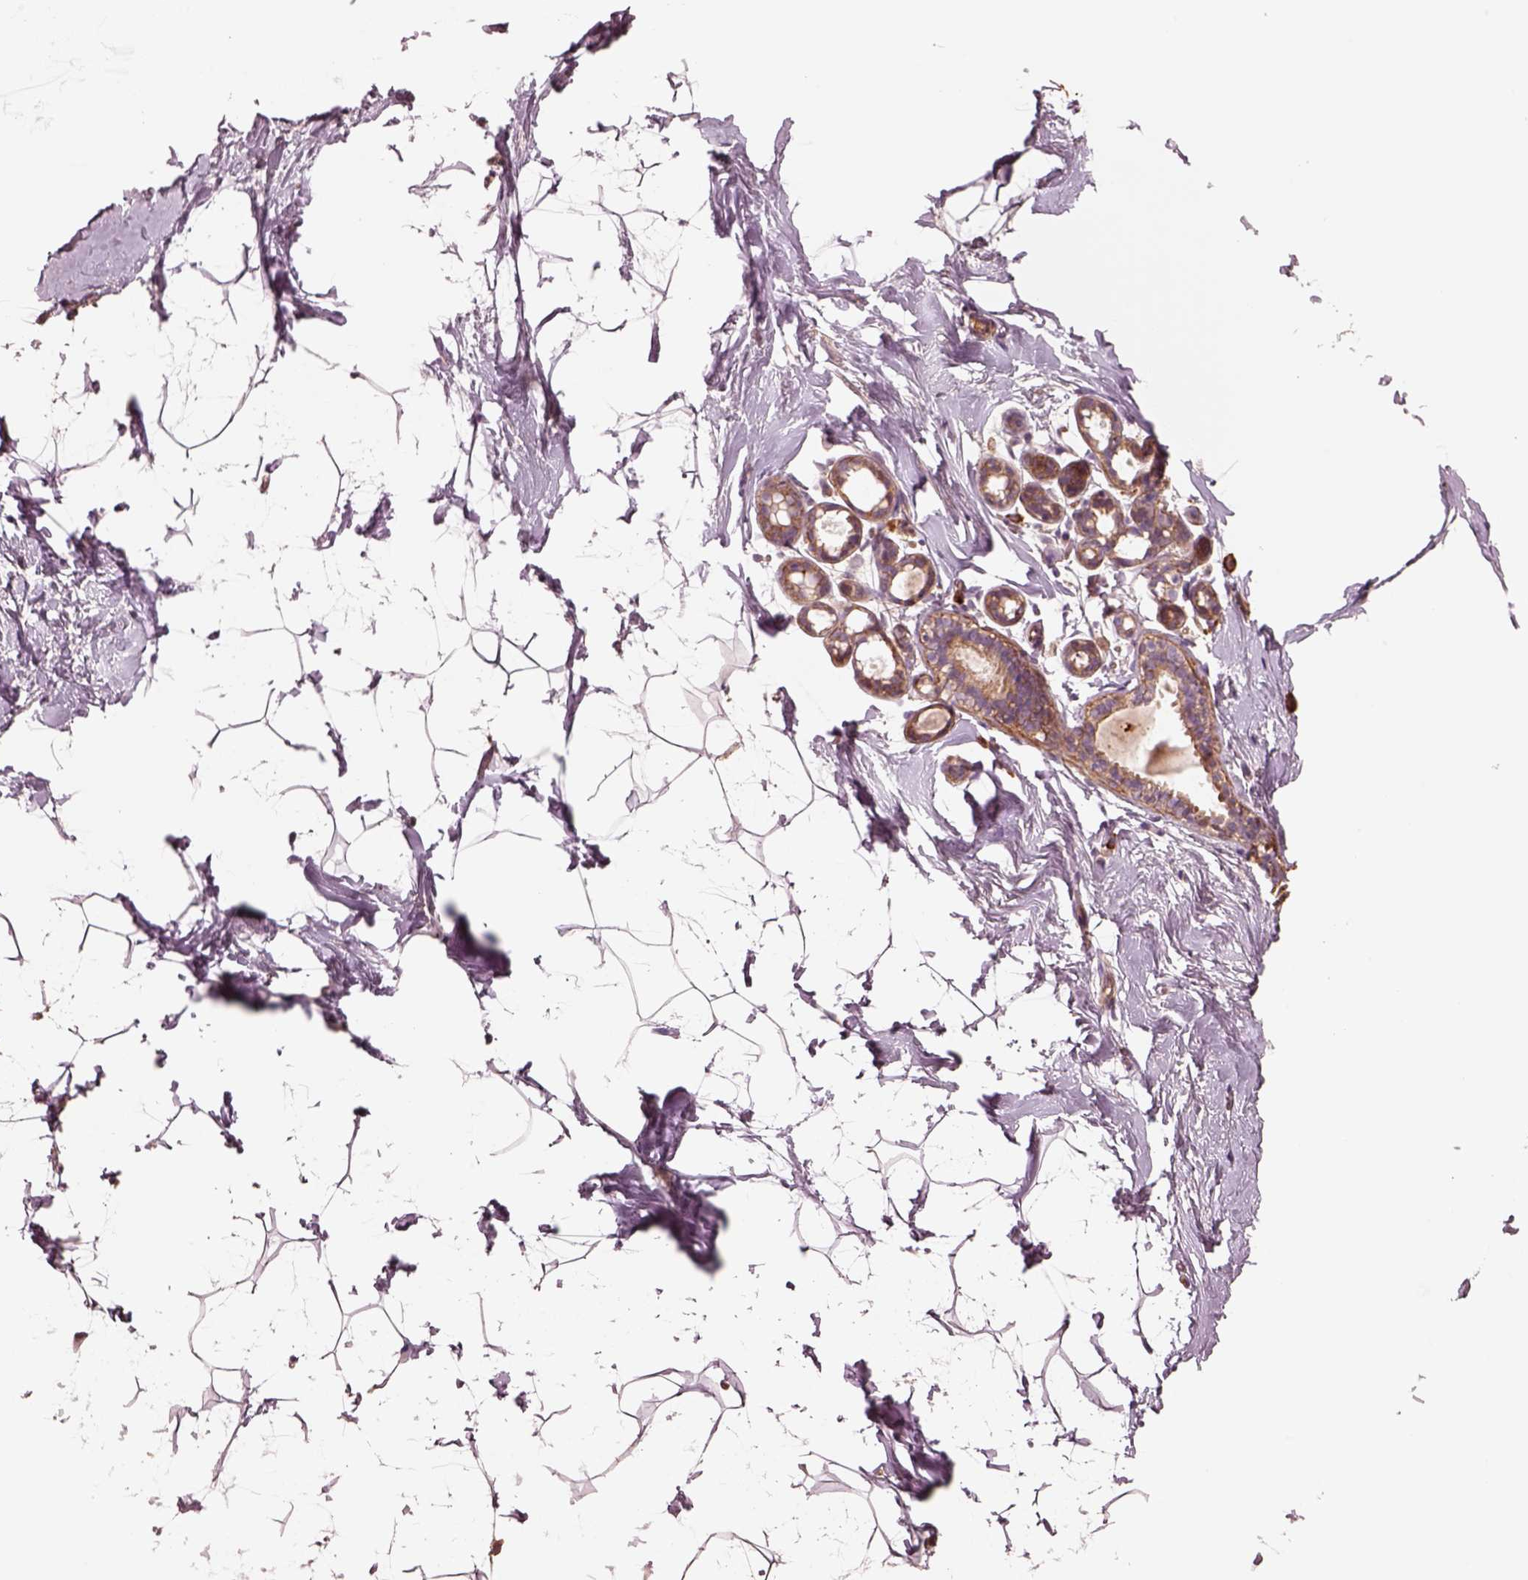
{"staining": {"intensity": "negative", "quantity": "none", "location": "none"}, "tissue": "breast", "cell_type": "Adipocytes", "image_type": "normal", "snomed": [{"axis": "morphology", "description": "Normal tissue, NOS"}, {"axis": "topography", "description": "Breast"}], "caption": "This is an immunohistochemistry (IHC) histopathology image of normal breast. There is no staining in adipocytes.", "gene": "ASCC2", "patient": {"sex": "female", "age": 32}}